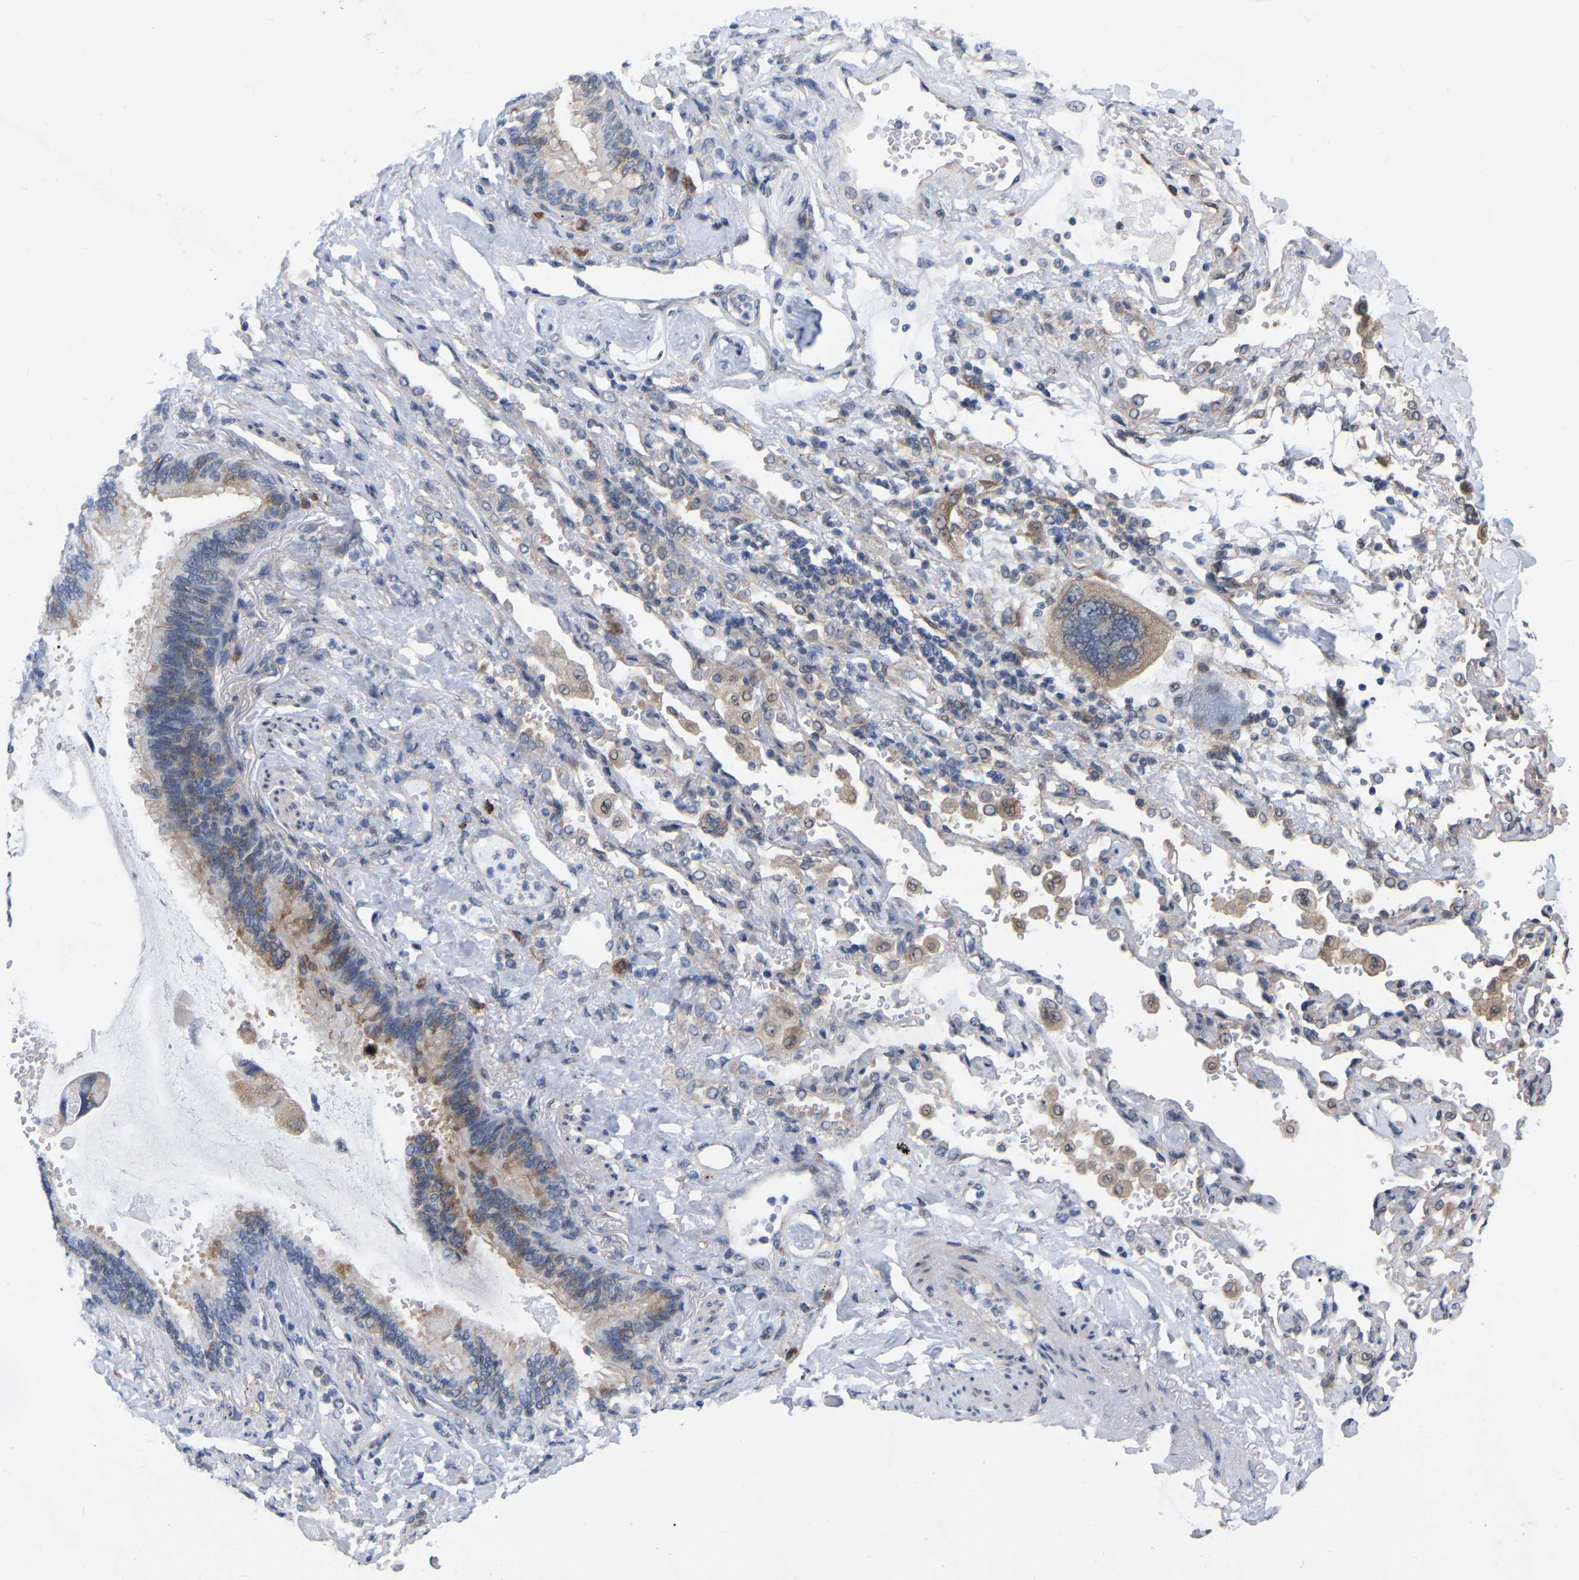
{"staining": {"intensity": "moderate", "quantity": "<25%", "location": "cytoplasmic/membranous"}, "tissue": "lung cancer", "cell_type": "Tumor cells", "image_type": "cancer", "snomed": [{"axis": "morphology", "description": "Squamous cell carcinoma, NOS"}, {"axis": "topography", "description": "Lung"}], "caption": "Human lung cancer (squamous cell carcinoma) stained with a brown dye exhibits moderate cytoplasmic/membranous positive positivity in approximately <25% of tumor cells.", "gene": "UBE4B", "patient": {"sex": "female", "age": 73}}